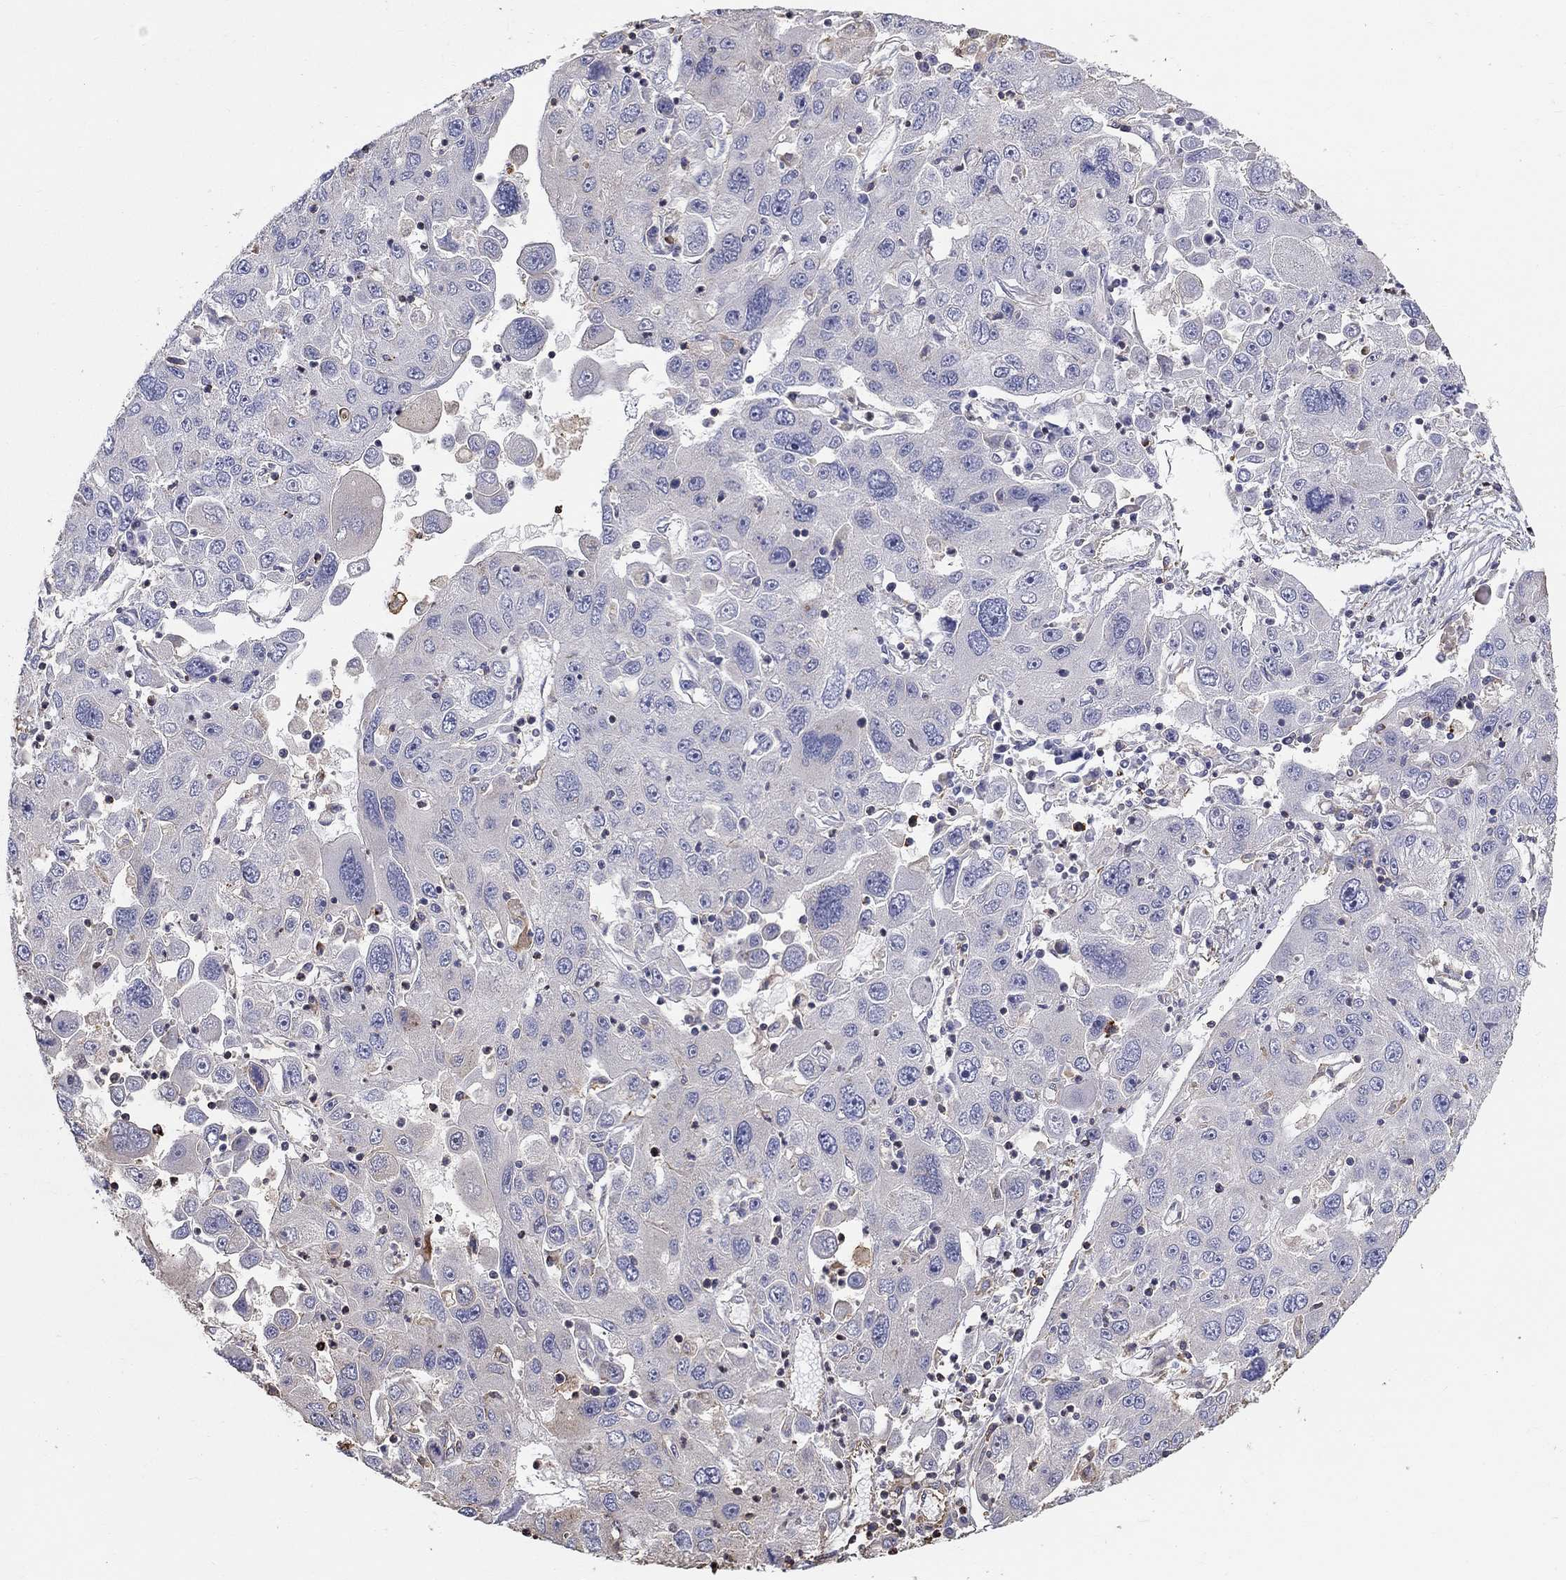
{"staining": {"intensity": "negative", "quantity": "none", "location": "none"}, "tissue": "stomach cancer", "cell_type": "Tumor cells", "image_type": "cancer", "snomed": [{"axis": "morphology", "description": "Adenocarcinoma, NOS"}, {"axis": "topography", "description": "Stomach"}], "caption": "Stomach cancer (adenocarcinoma) stained for a protein using immunohistochemistry (IHC) displays no expression tumor cells.", "gene": "NPHP1", "patient": {"sex": "male", "age": 56}}